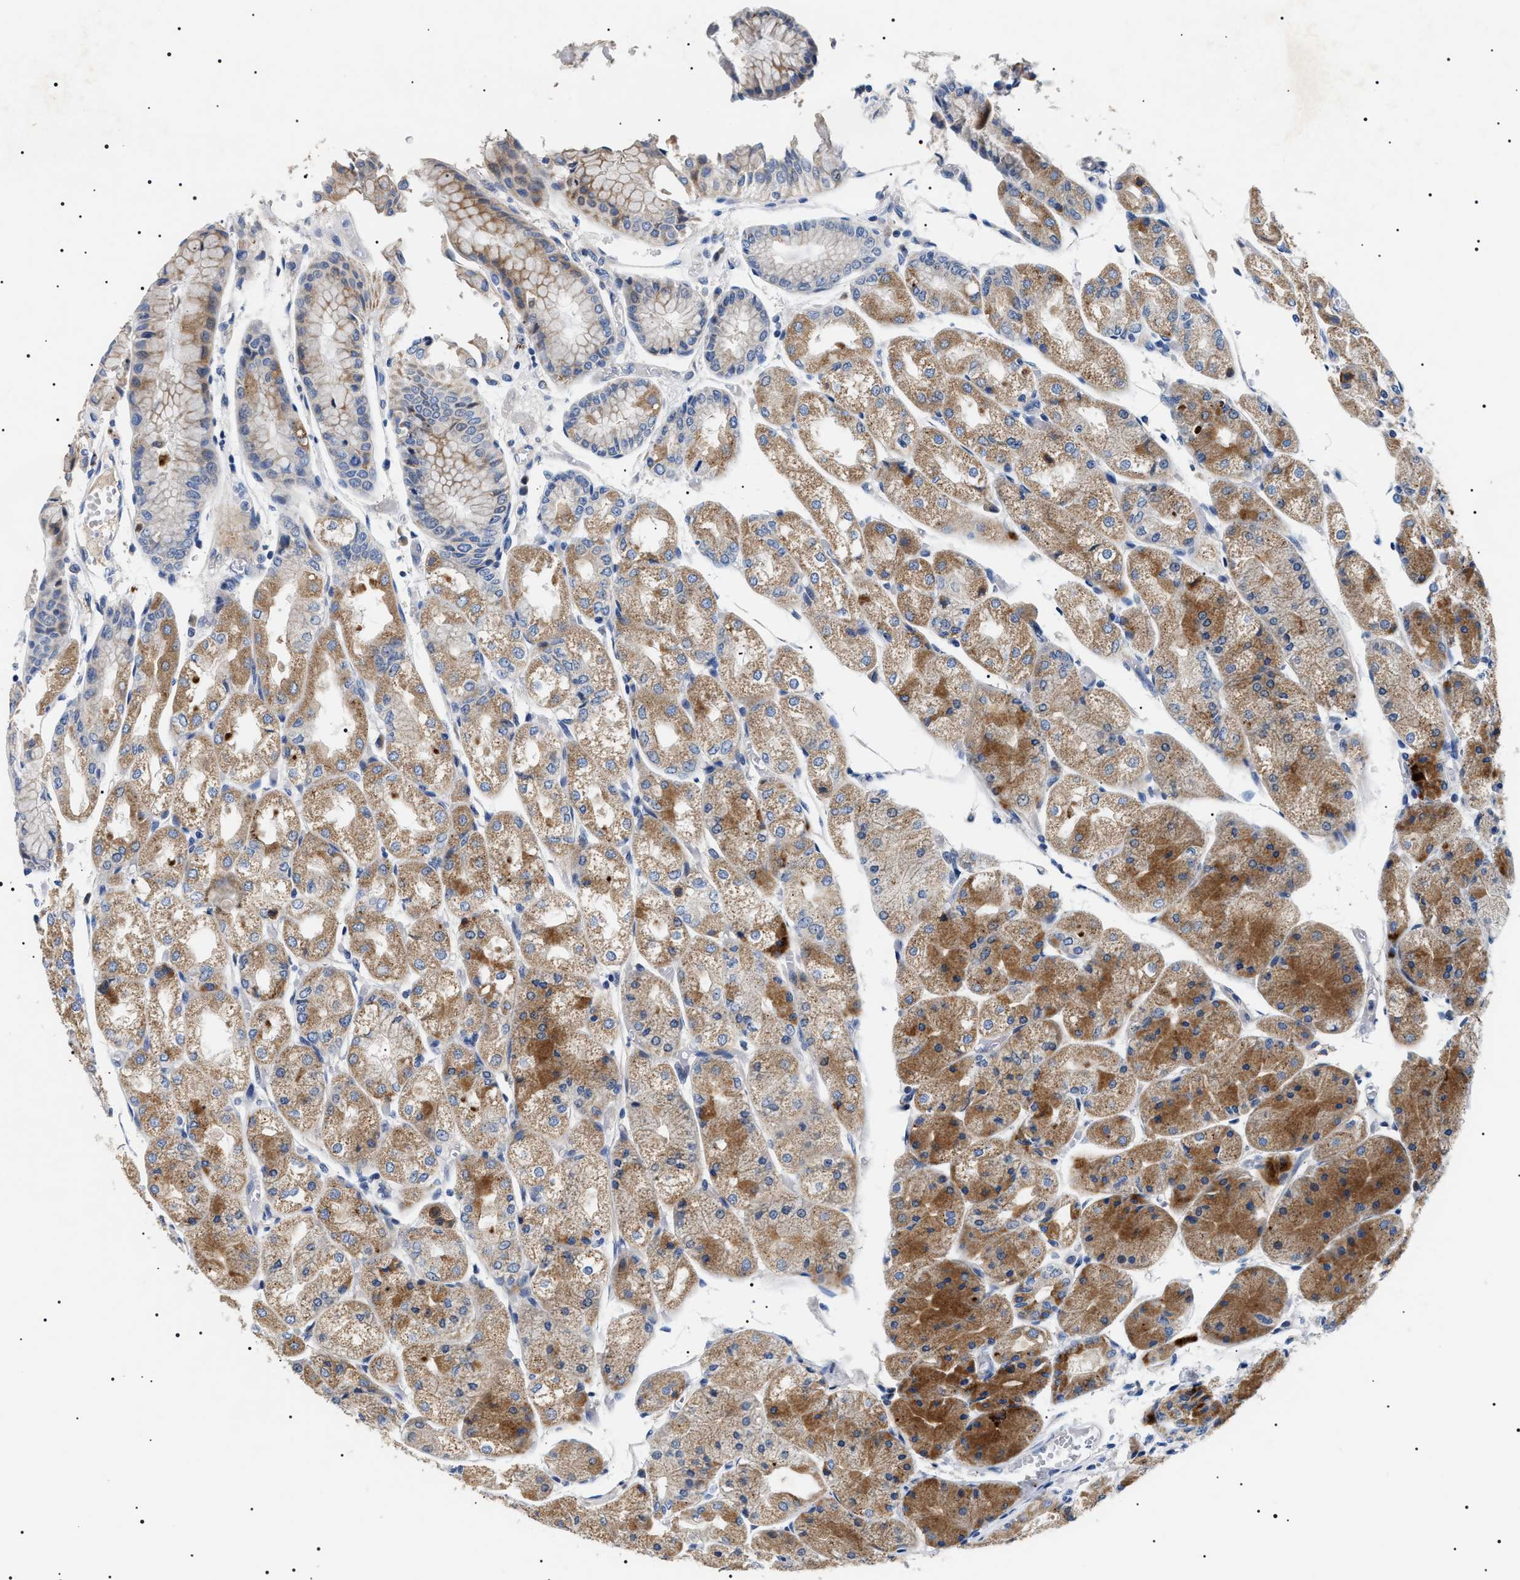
{"staining": {"intensity": "moderate", "quantity": ">75%", "location": "cytoplasmic/membranous"}, "tissue": "stomach", "cell_type": "Glandular cells", "image_type": "normal", "snomed": [{"axis": "morphology", "description": "Normal tissue, NOS"}, {"axis": "topography", "description": "Stomach, upper"}], "caption": "Protein expression by immunohistochemistry (IHC) exhibits moderate cytoplasmic/membranous expression in about >75% of glandular cells in benign stomach.", "gene": "TMEM222", "patient": {"sex": "male", "age": 72}}